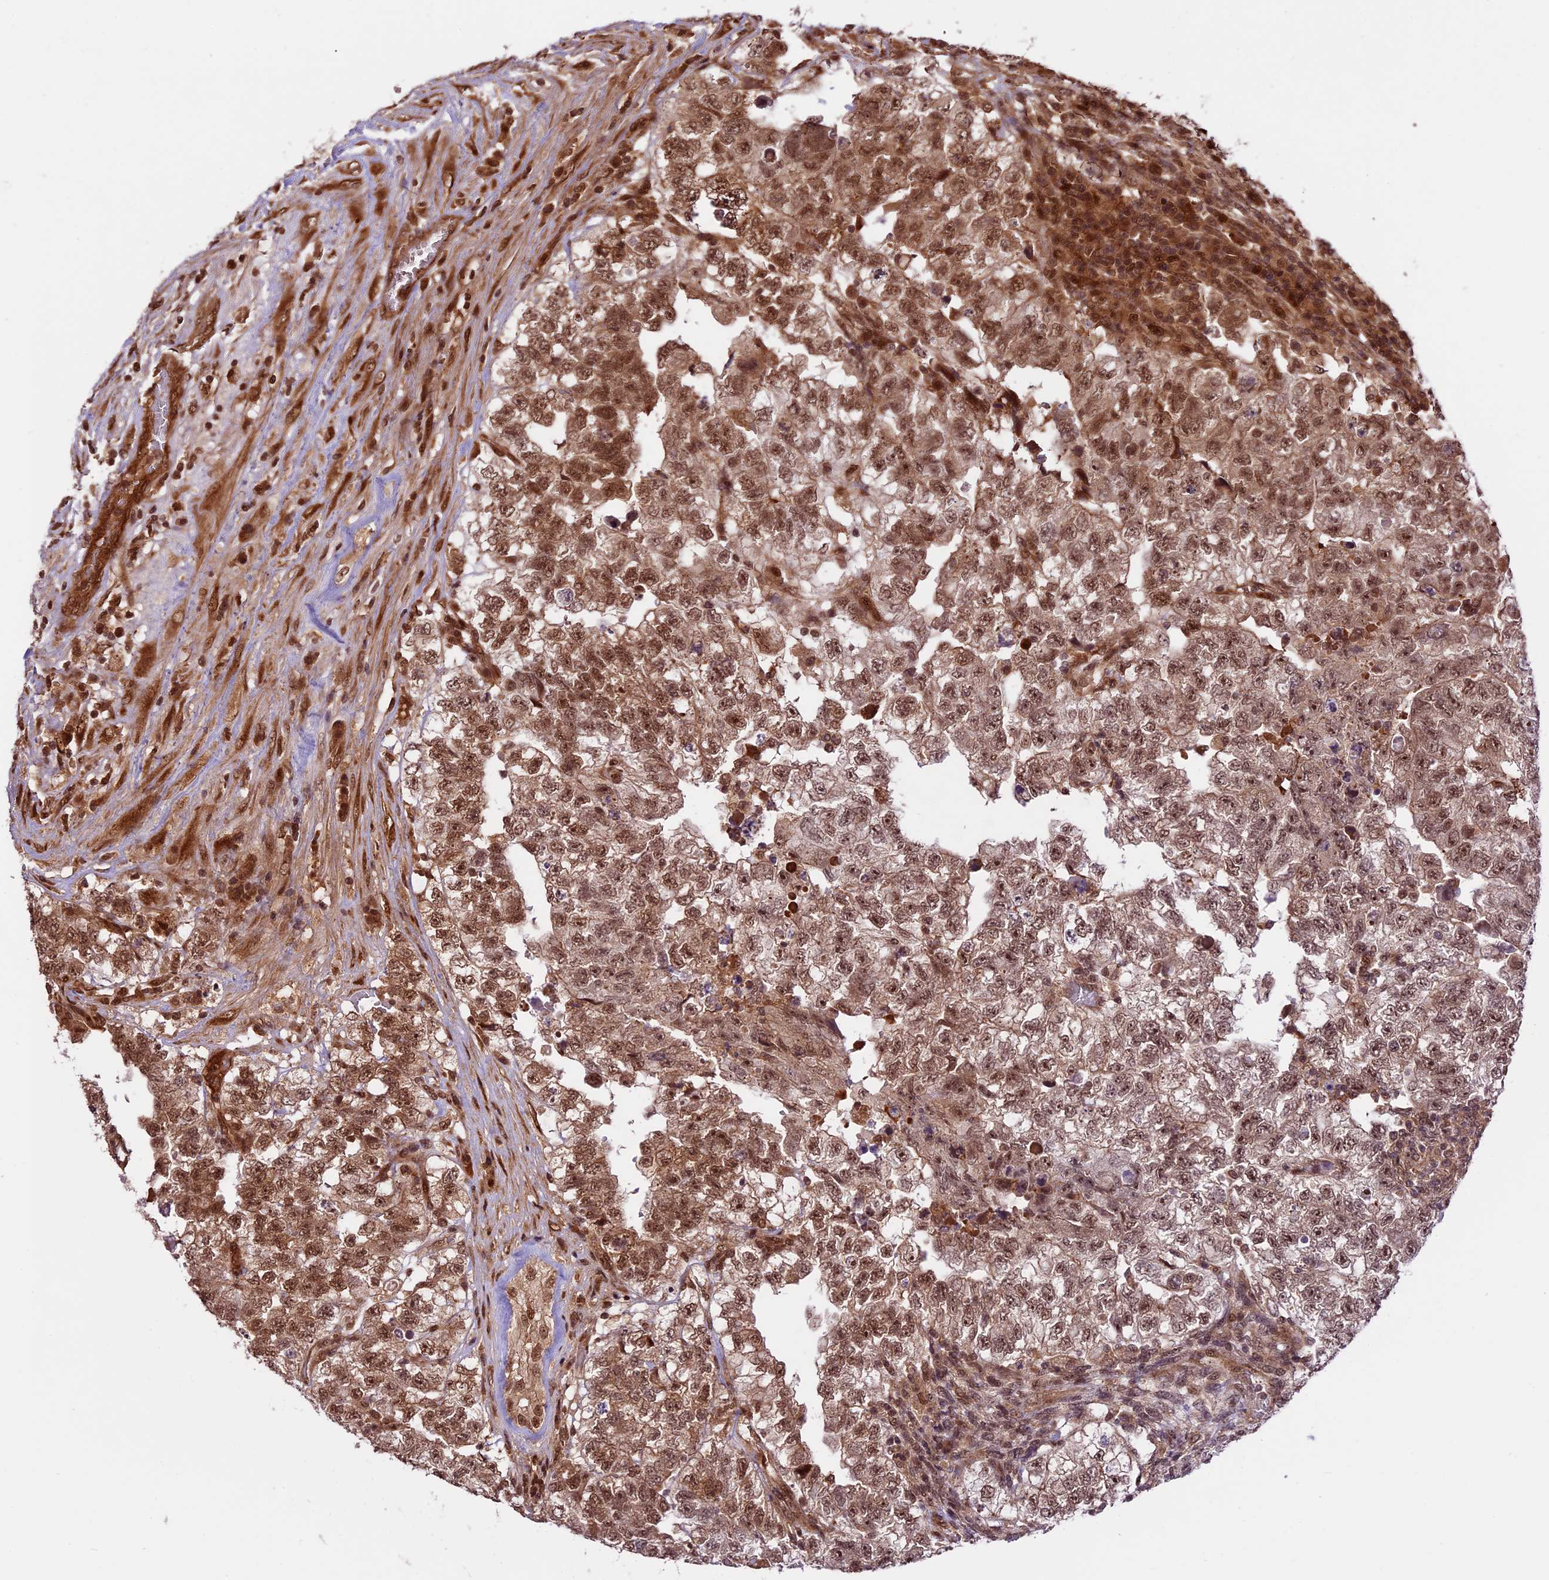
{"staining": {"intensity": "moderate", "quantity": ">75%", "location": "cytoplasmic/membranous,nuclear"}, "tissue": "testis cancer", "cell_type": "Tumor cells", "image_type": "cancer", "snomed": [{"axis": "morphology", "description": "Carcinoma, Embryonal, NOS"}, {"axis": "topography", "description": "Testis"}], "caption": "The immunohistochemical stain shows moderate cytoplasmic/membranous and nuclear staining in tumor cells of testis cancer tissue.", "gene": "DHX38", "patient": {"sex": "male", "age": 36}}